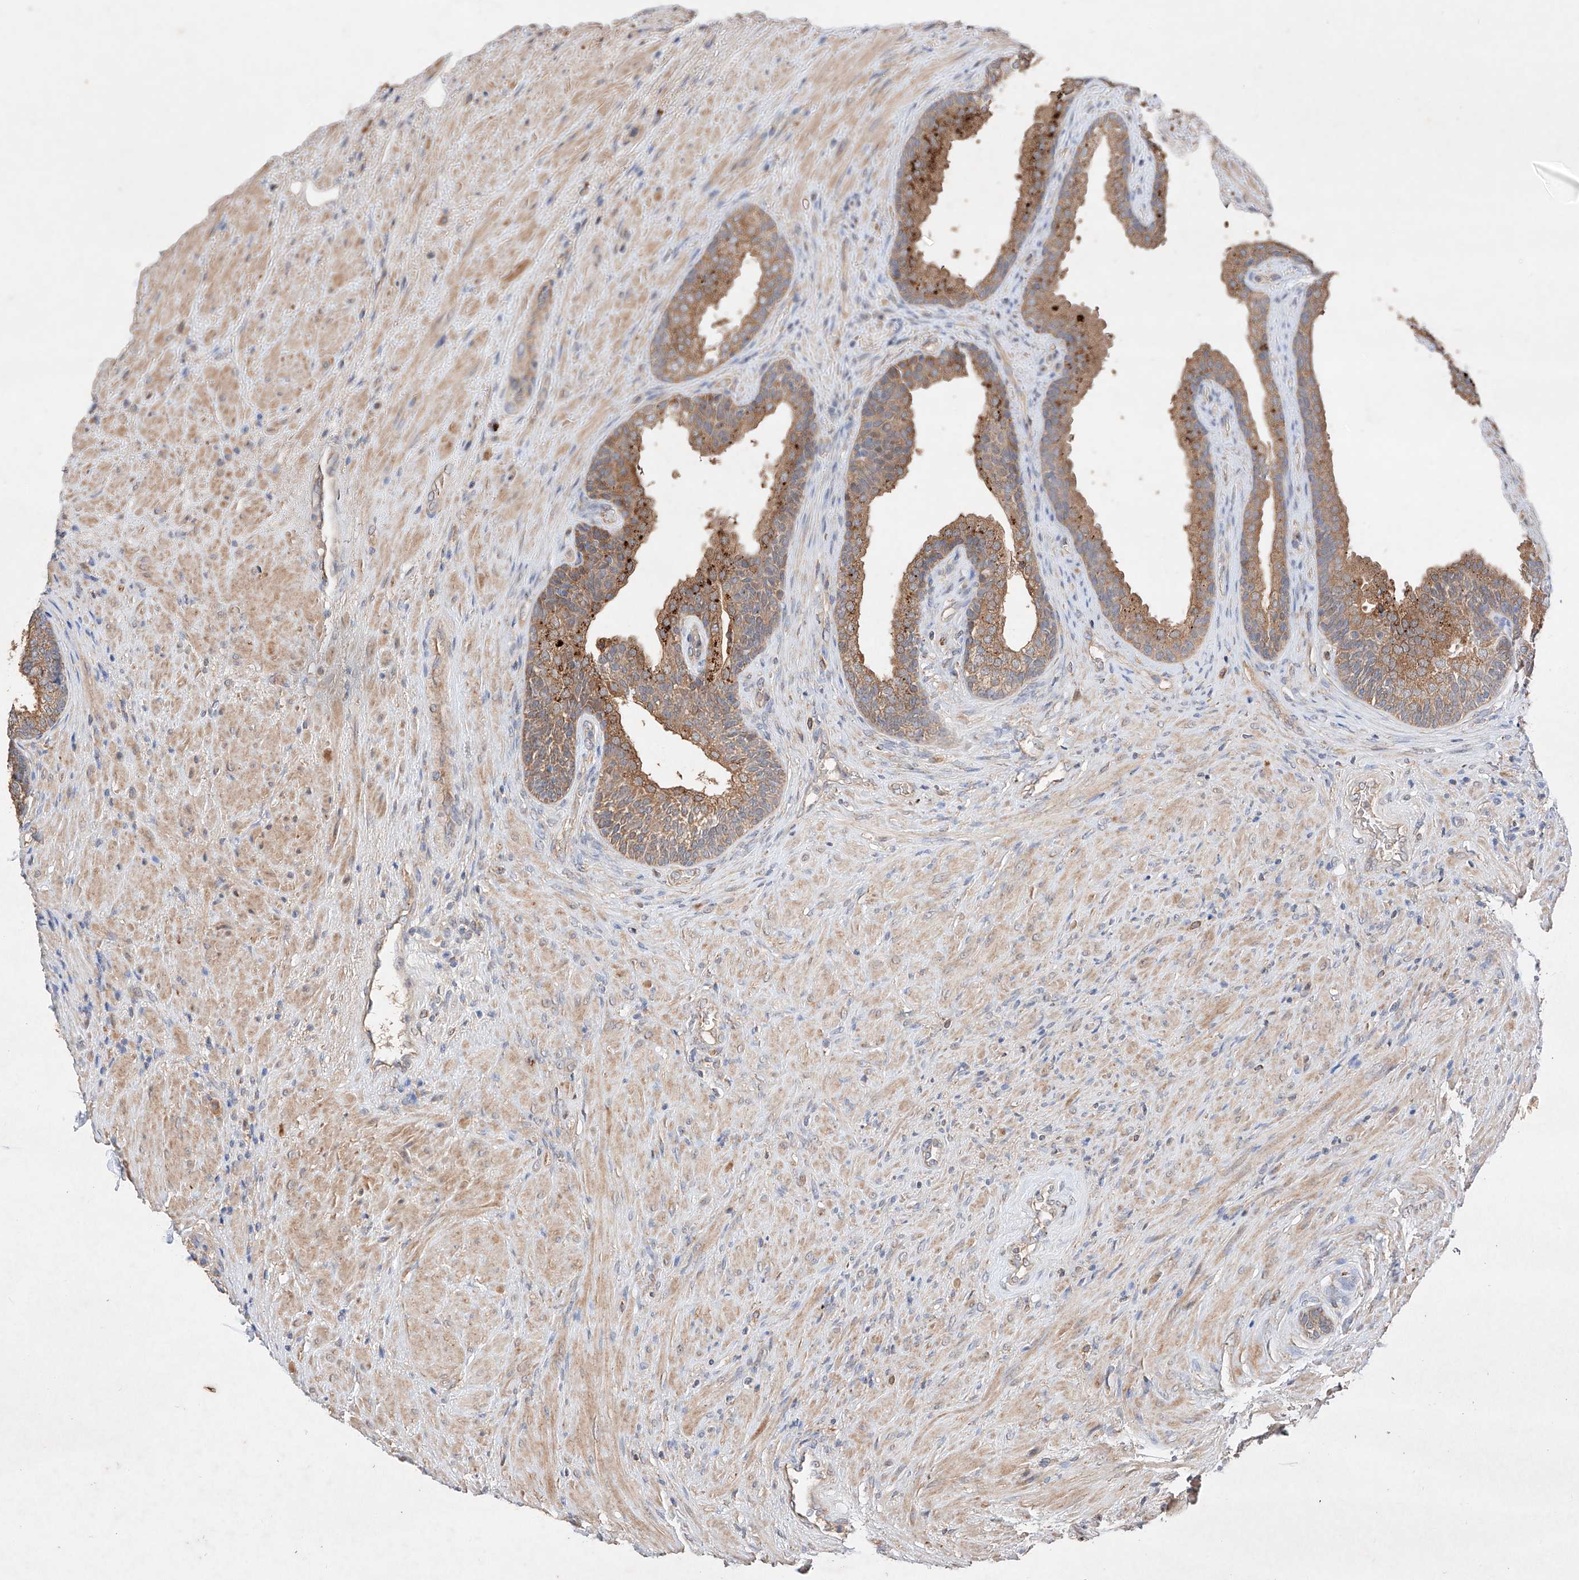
{"staining": {"intensity": "strong", "quantity": ">75%", "location": "cytoplasmic/membranous"}, "tissue": "prostate", "cell_type": "Glandular cells", "image_type": "normal", "snomed": [{"axis": "morphology", "description": "Normal tissue, NOS"}, {"axis": "topography", "description": "Prostate"}], "caption": "DAB (3,3'-diaminobenzidine) immunohistochemical staining of normal human prostate demonstrates strong cytoplasmic/membranous protein expression in approximately >75% of glandular cells.", "gene": "C6orf62", "patient": {"sex": "male", "age": 76}}